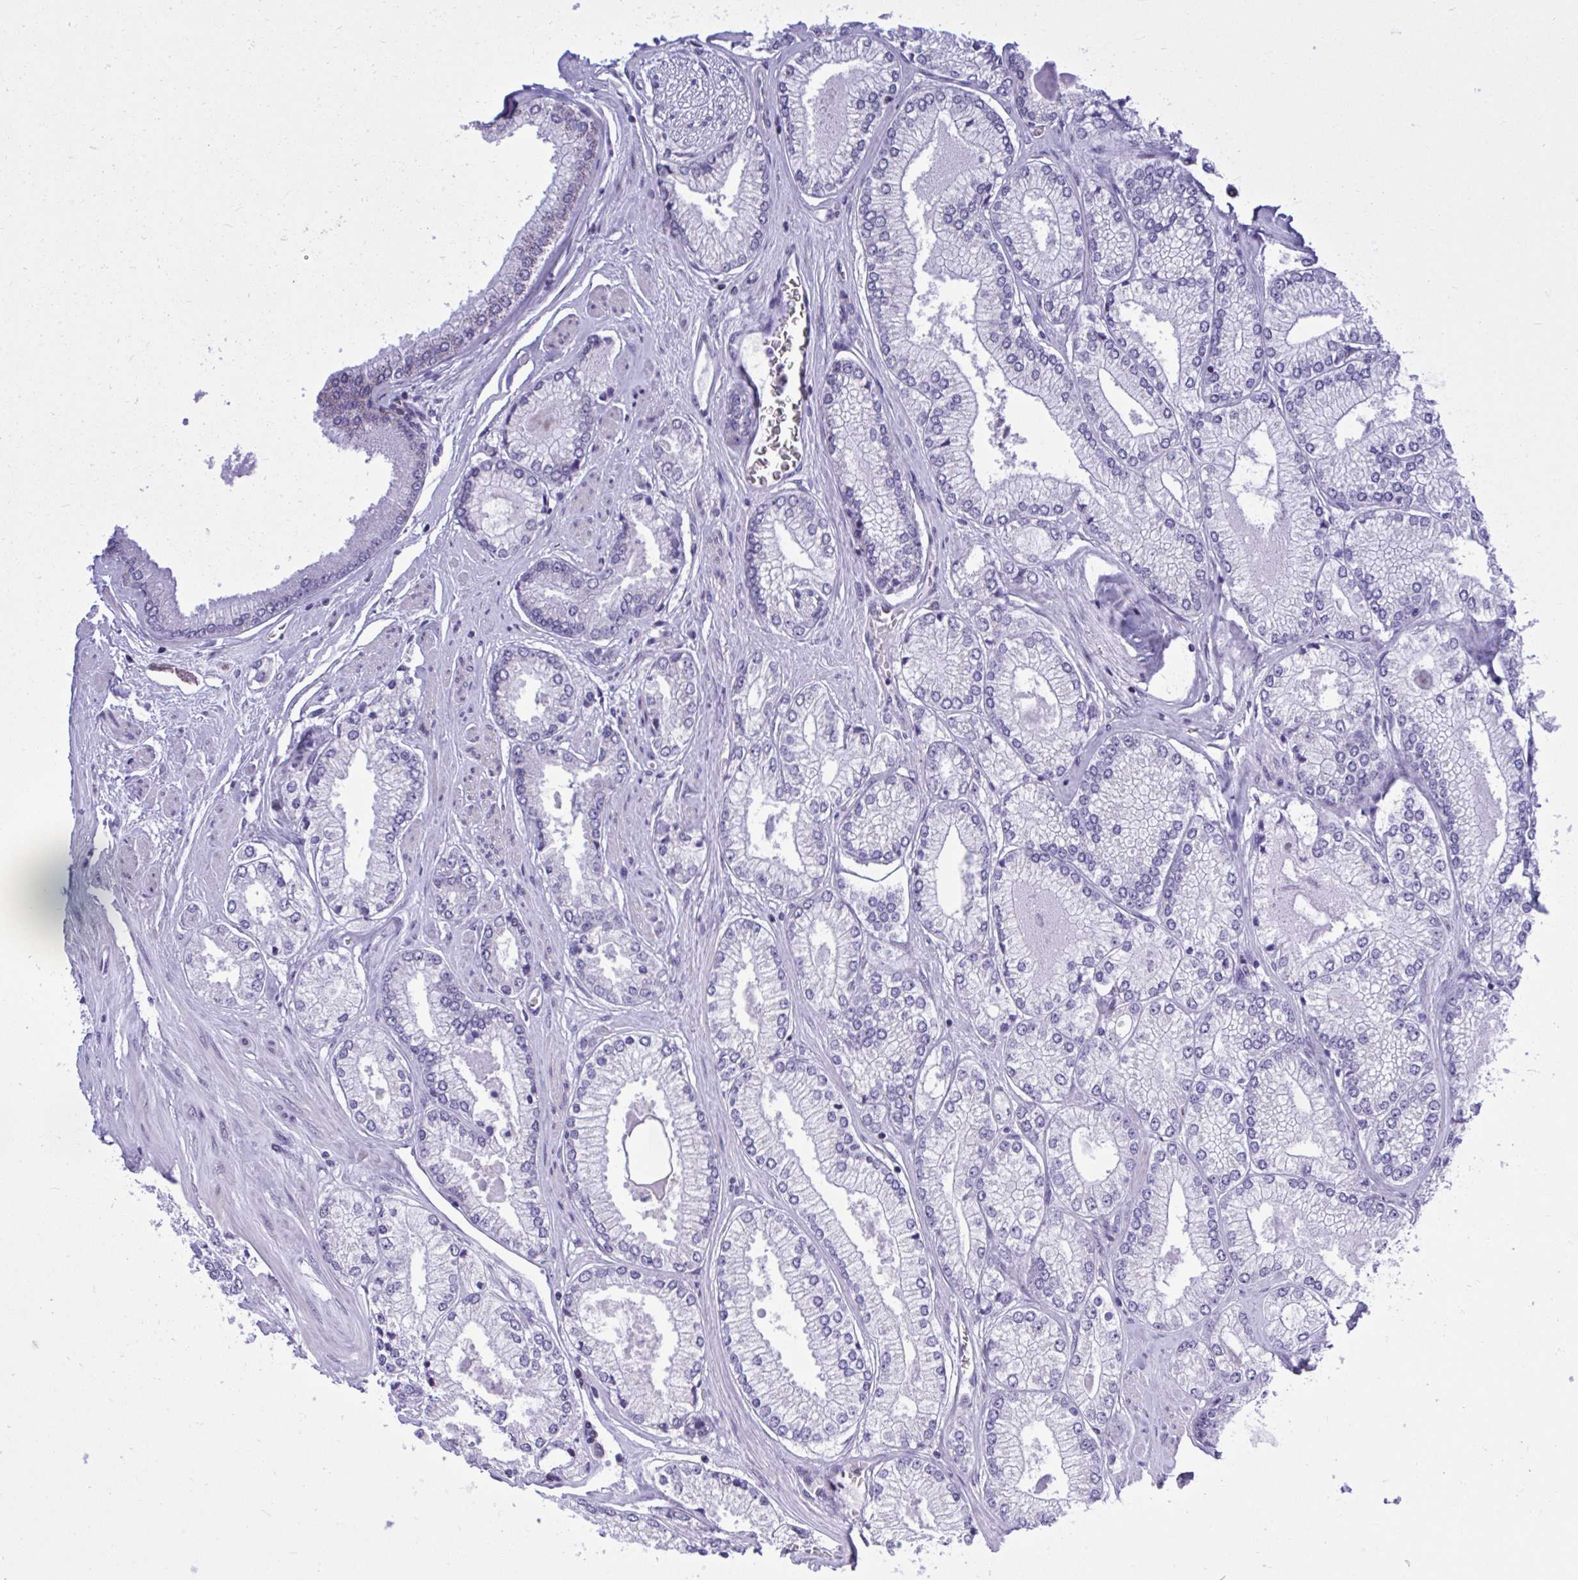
{"staining": {"intensity": "negative", "quantity": "none", "location": "none"}, "tissue": "prostate cancer", "cell_type": "Tumor cells", "image_type": "cancer", "snomed": [{"axis": "morphology", "description": "Adenocarcinoma, Low grade"}, {"axis": "topography", "description": "Prostate"}], "caption": "This is an IHC image of low-grade adenocarcinoma (prostate). There is no positivity in tumor cells.", "gene": "C1QL2", "patient": {"sex": "male", "age": 67}}